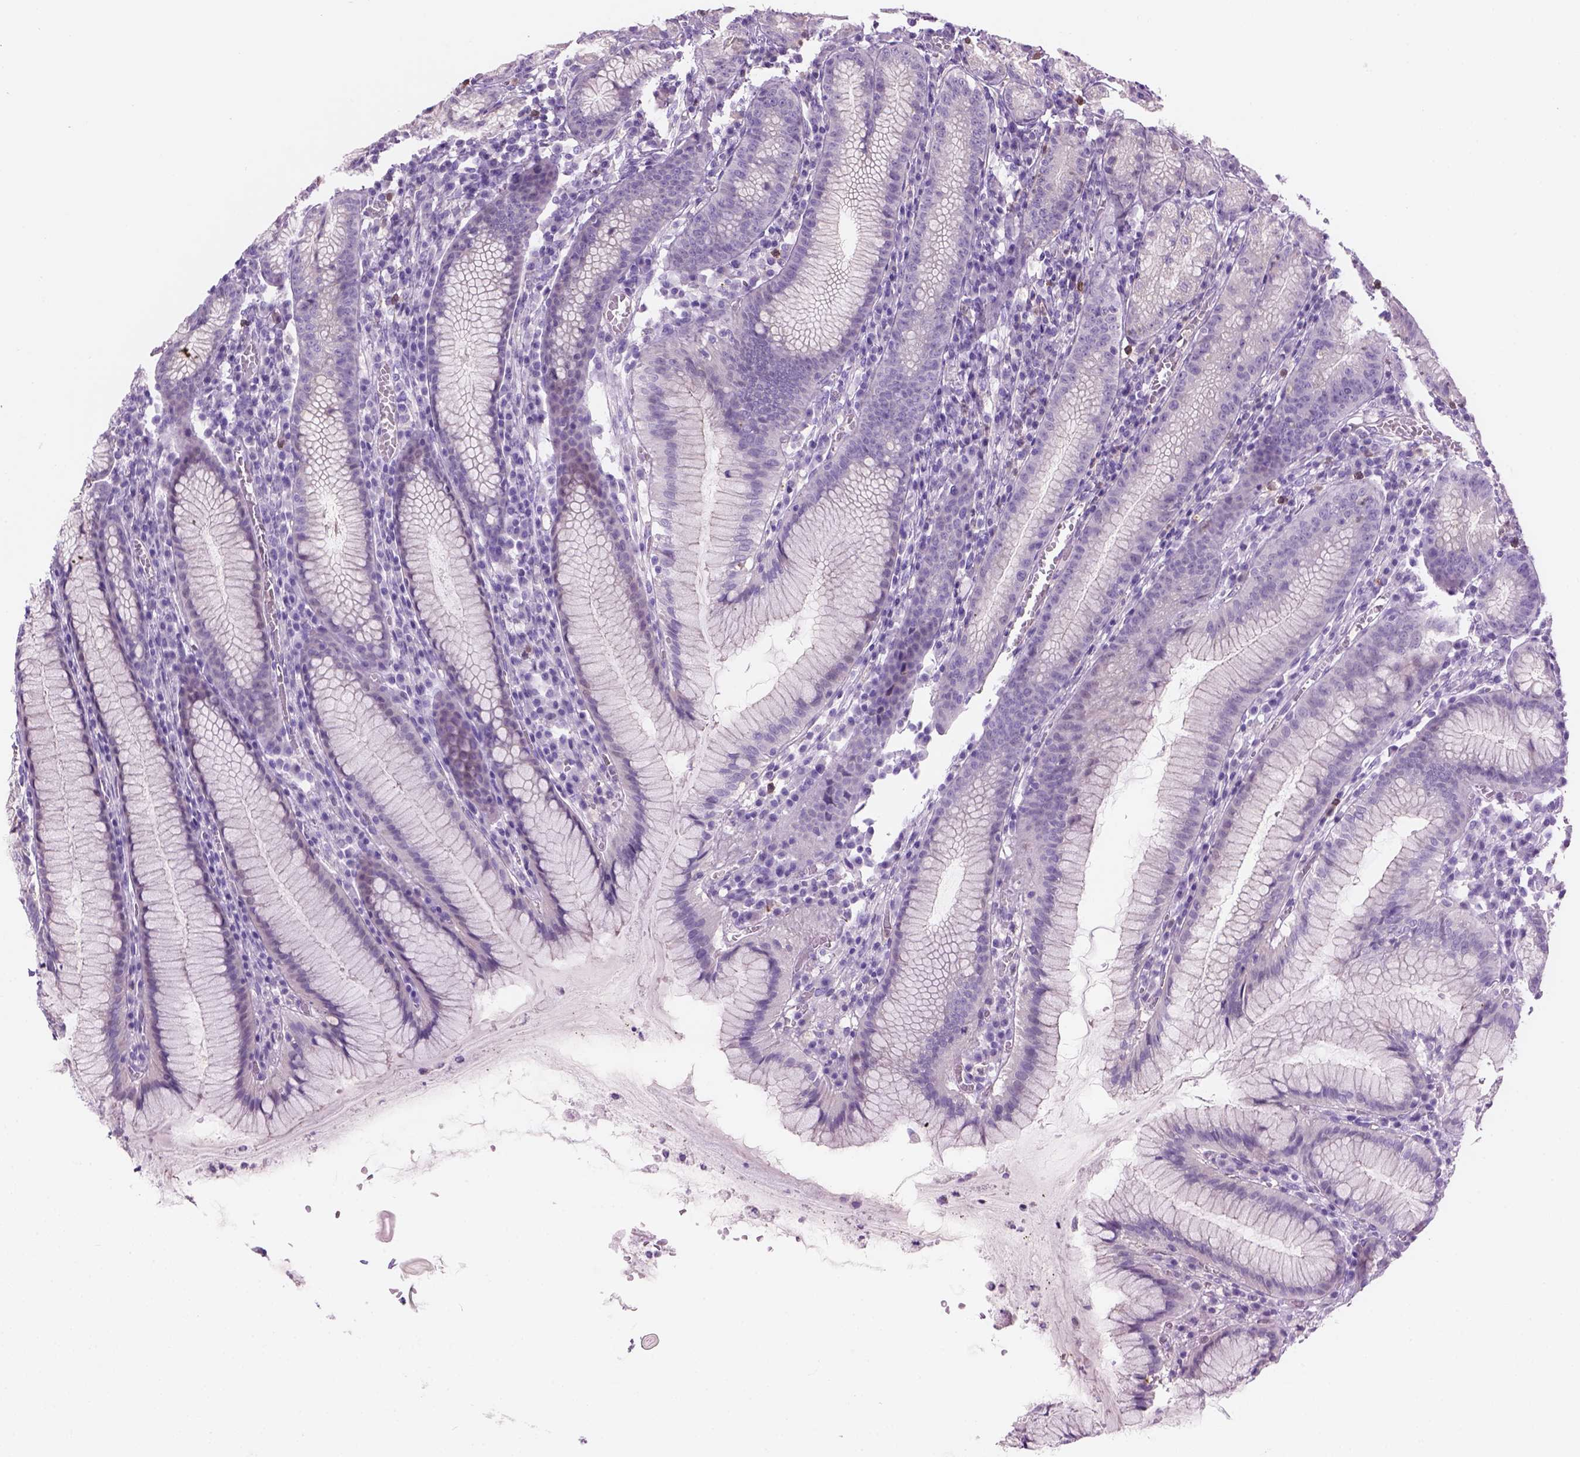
{"staining": {"intensity": "negative", "quantity": "none", "location": "none"}, "tissue": "stomach", "cell_type": "Glandular cells", "image_type": "normal", "snomed": [{"axis": "morphology", "description": "Normal tissue, NOS"}, {"axis": "topography", "description": "Stomach"}], "caption": "Glandular cells show no significant staining in unremarkable stomach.", "gene": "CD84", "patient": {"sex": "male", "age": 55}}